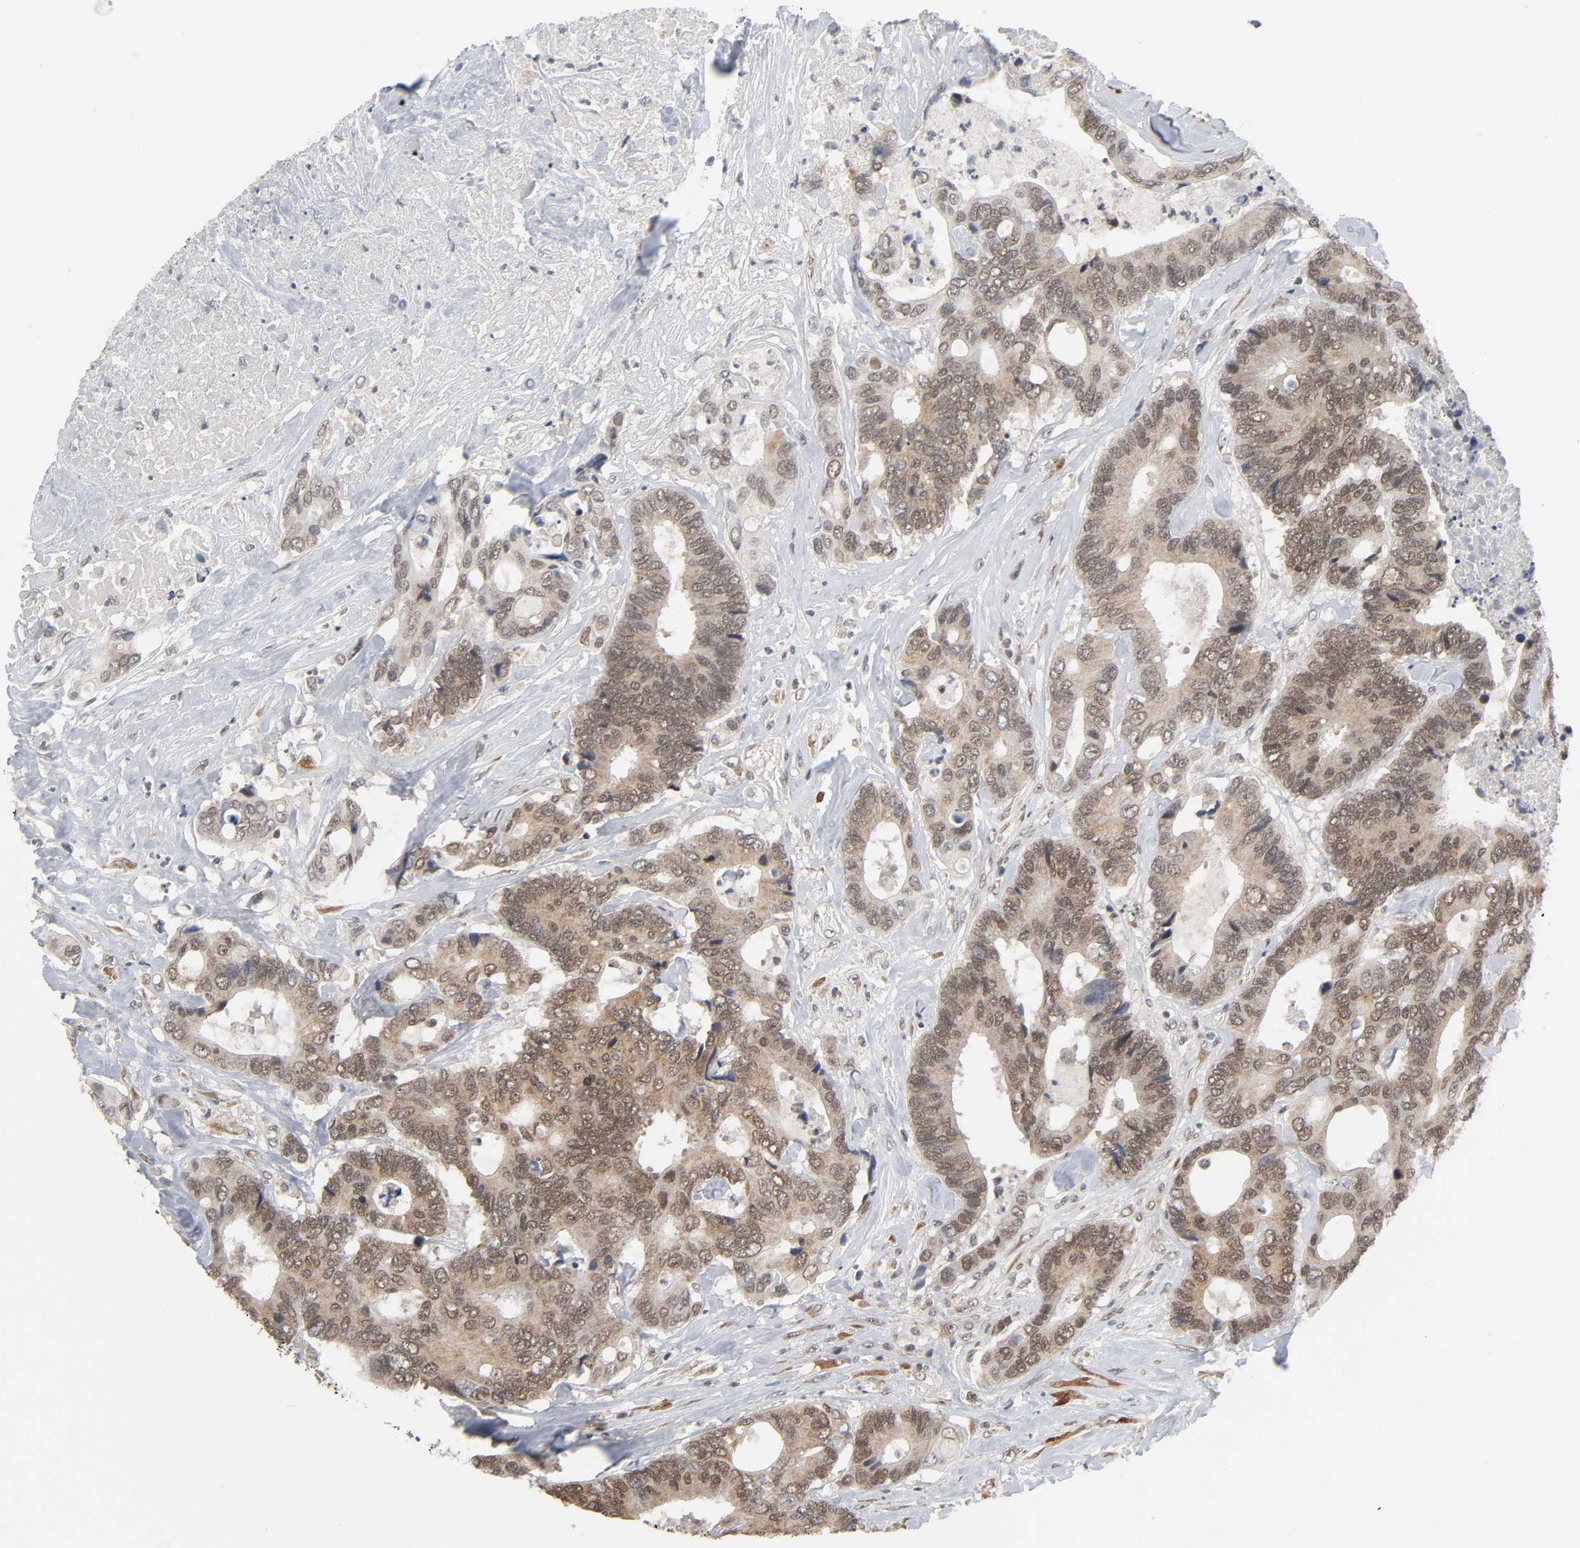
{"staining": {"intensity": "moderate", "quantity": ">75%", "location": "cytoplasmic/membranous,nuclear"}, "tissue": "colorectal cancer", "cell_type": "Tumor cells", "image_type": "cancer", "snomed": [{"axis": "morphology", "description": "Adenocarcinoma, NOS"}, {"axis": "topography", "description": "Rectum"}], "caption": "IHC image of neoplastic tissue: adenocarcinoma (colorectal) stained using IHC displays medium levels of moderate protein expression localized specifically in the cytoplasmic/membranous and nuclear of tumor cells, appearing as a cytoplasmic/membranous and nuclear brown color.", "gene": "ZNF384", "patient": {"sex": "male", "age": 55}}